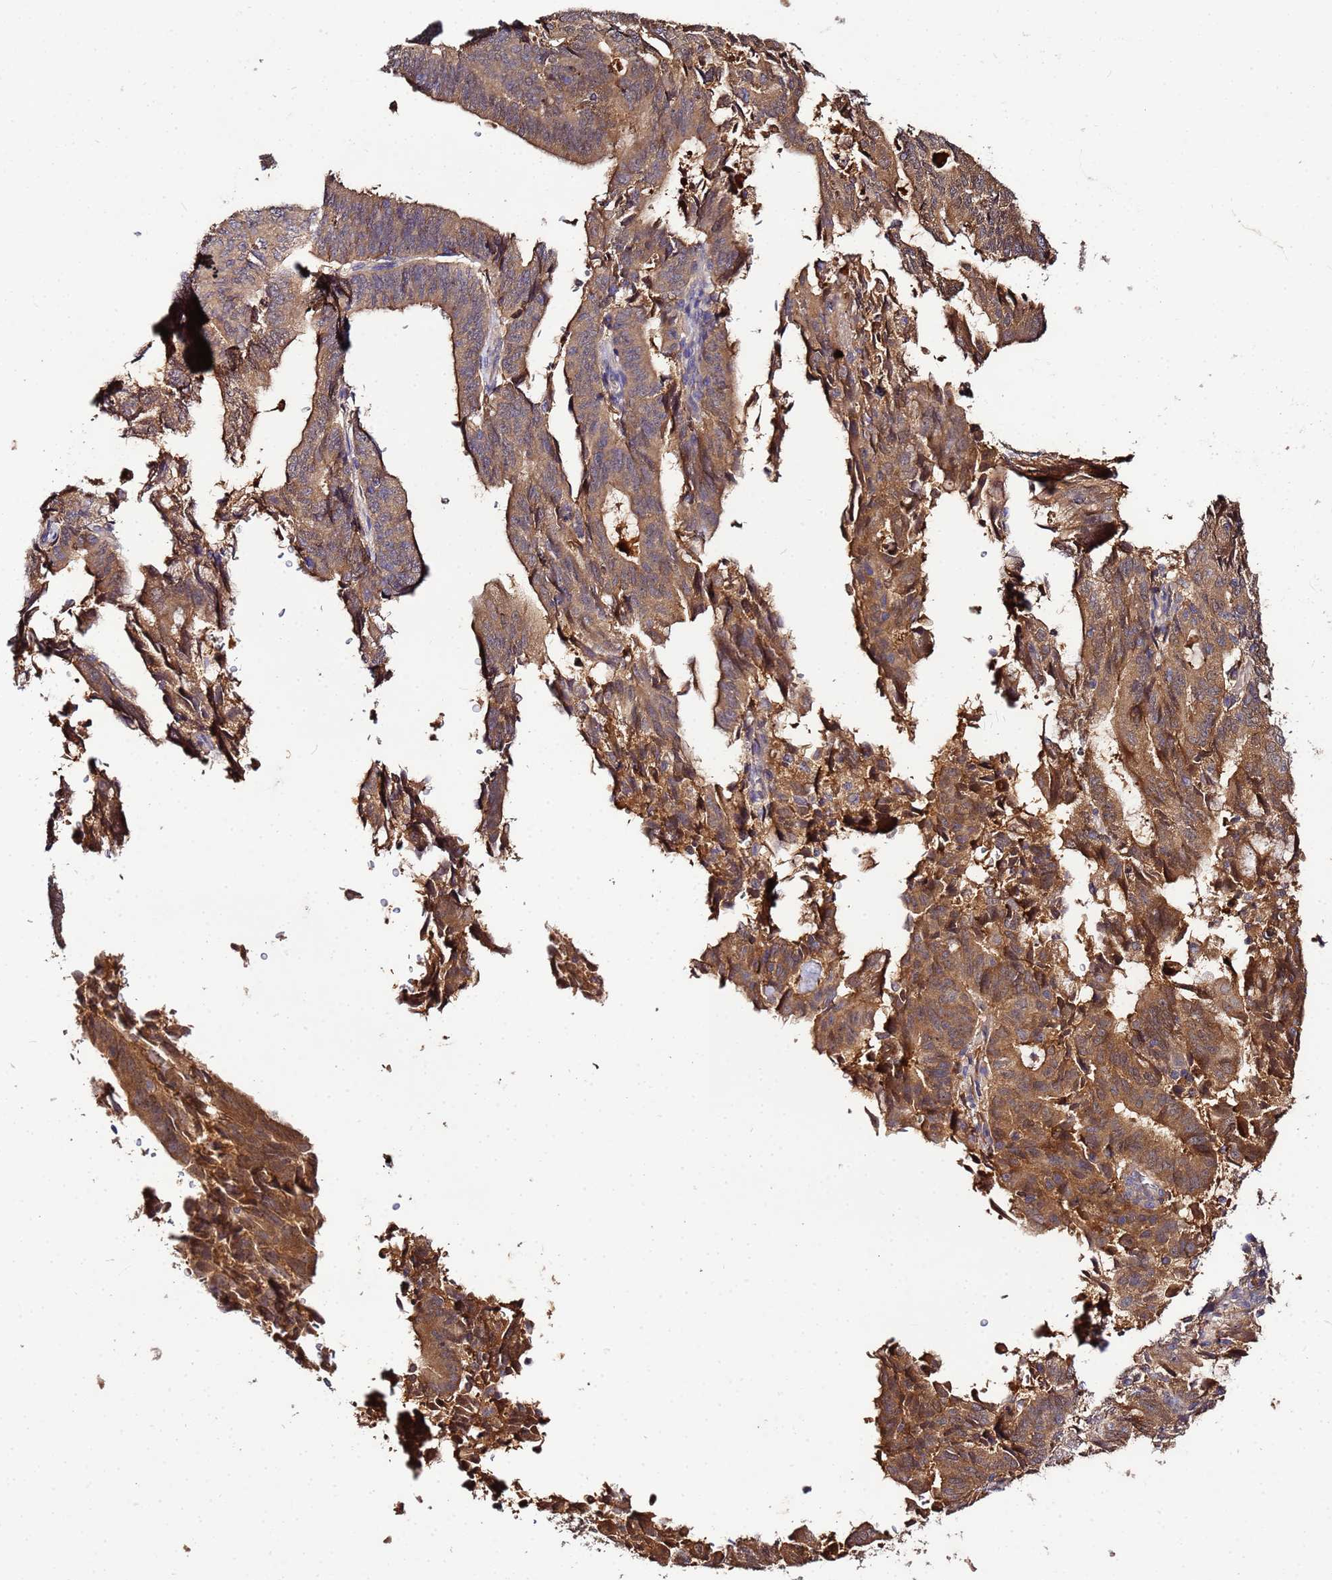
{"staining": {"intensity": "moderate", "quantity": ">75%", "location": "cytoplasmic/membranous"}, "tissue": "endometrial cancer", "cell_type": "Tumor cells", "image_type": "cancer", "snomed": [{"axis": "morphology", "description": "Adenocarcinoma, NOS"}, {"axis": "topography", "description": "Endometrium"}], "caption": "This photomicrograph shows immunohistochemistry (IHC) staining of endometrial adenocarcinoma, with medium moderate cytoplasmic/membranous expression in approximately >75% of tumor cells.", "gene": "MTERF1", "patient": {"sex": "female", "age": 70}}